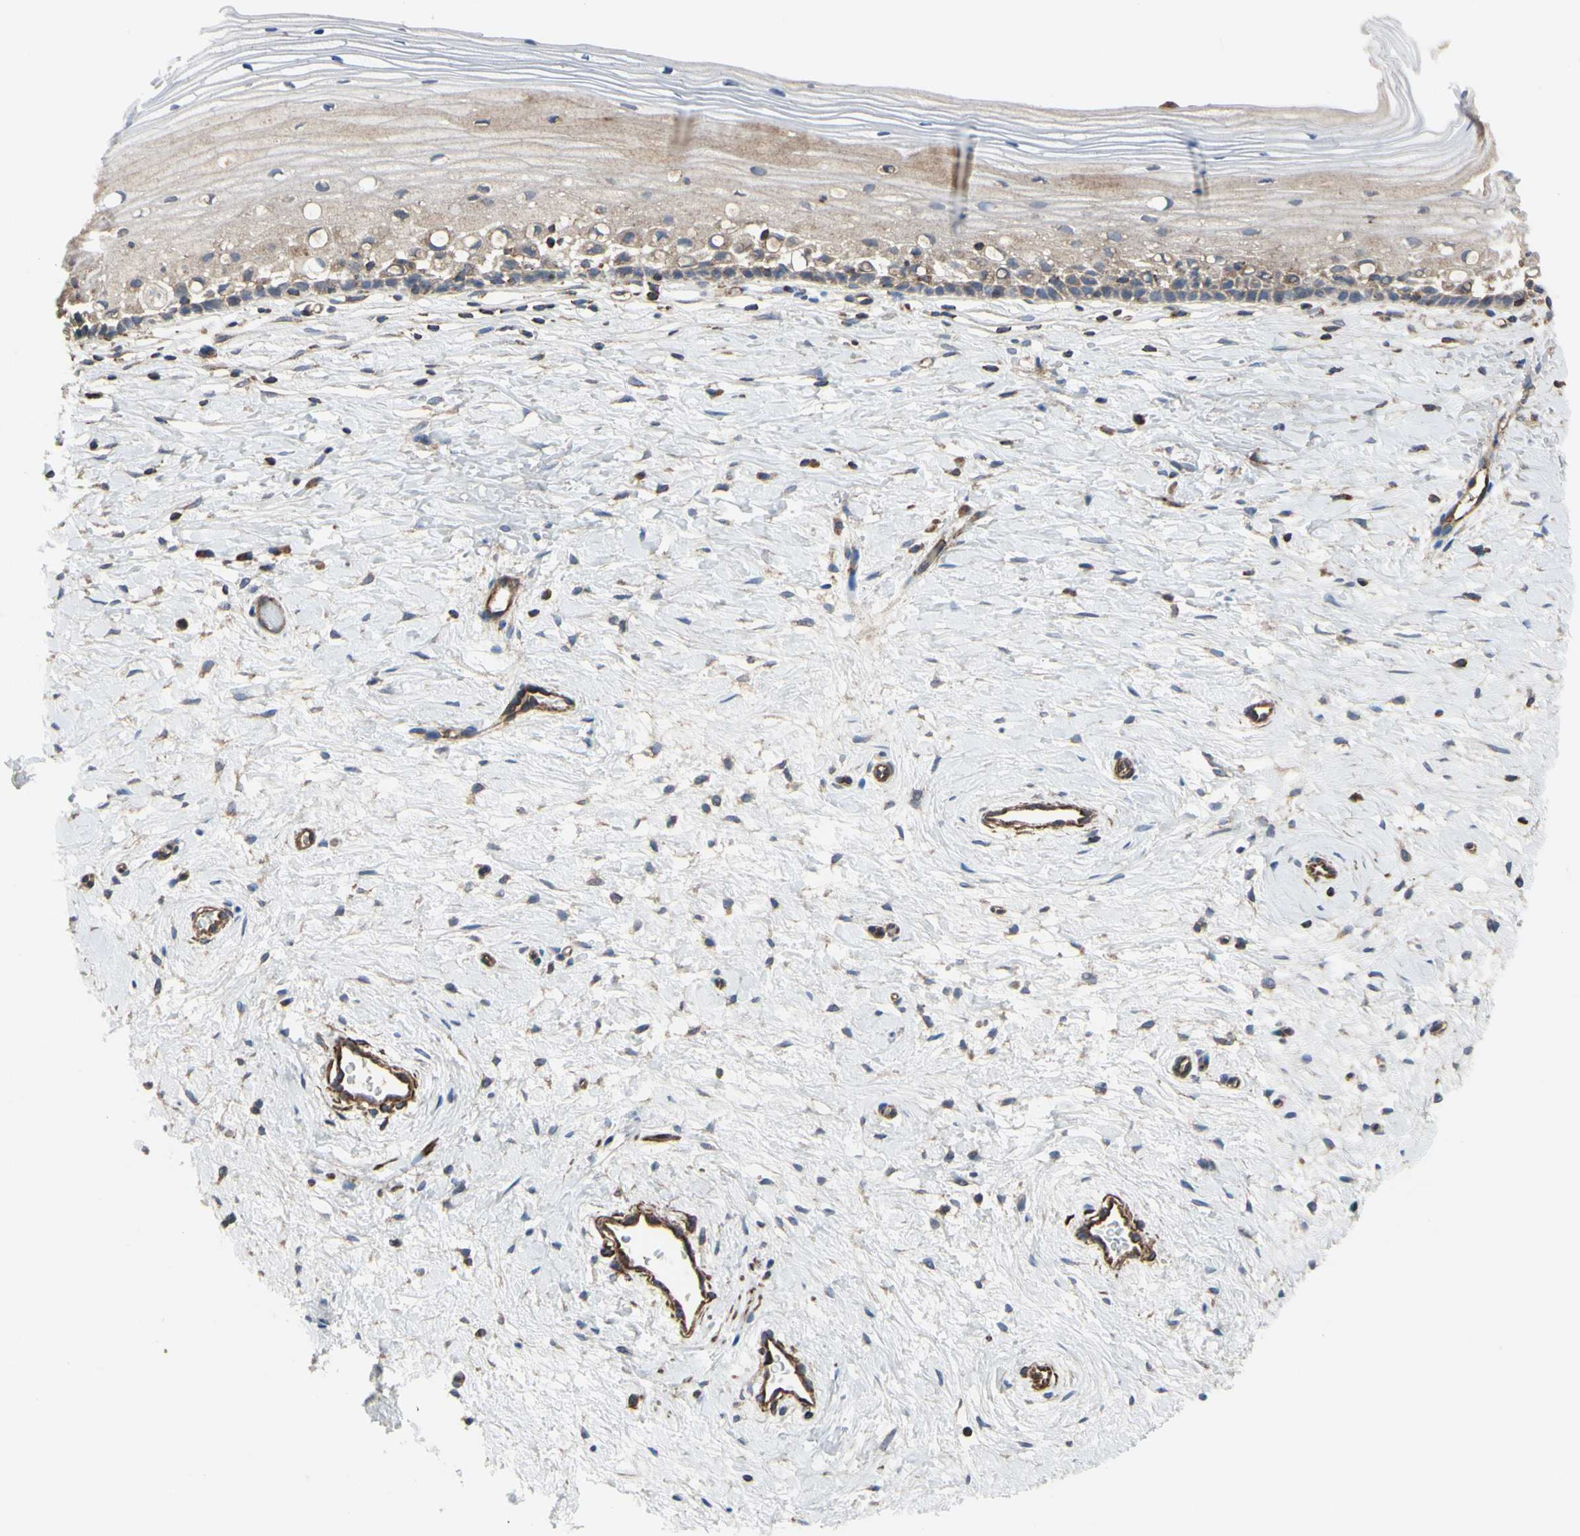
{"staining": {"intensity": "weak", "quantity": ">75%", "location": "cytoplasmic/membranous"}, "tissue": "cervix", "cell_type": "Glandular cells", "image_type": "normal", "snomed": [{"axis": "morphology", "description": "Normal tissue, NOS"}, {"axis": "topography", "description": "Cervix"}], "caption": "An immunohistochemistry (IHC) histopathology image of benign tissue is shown. Protein staining in brown highlights weak cytoplasmic/membranous positivity in cervix within glandular cells.", "gene": "BECN1", "patient": {"sex": "female", "age": 39}}